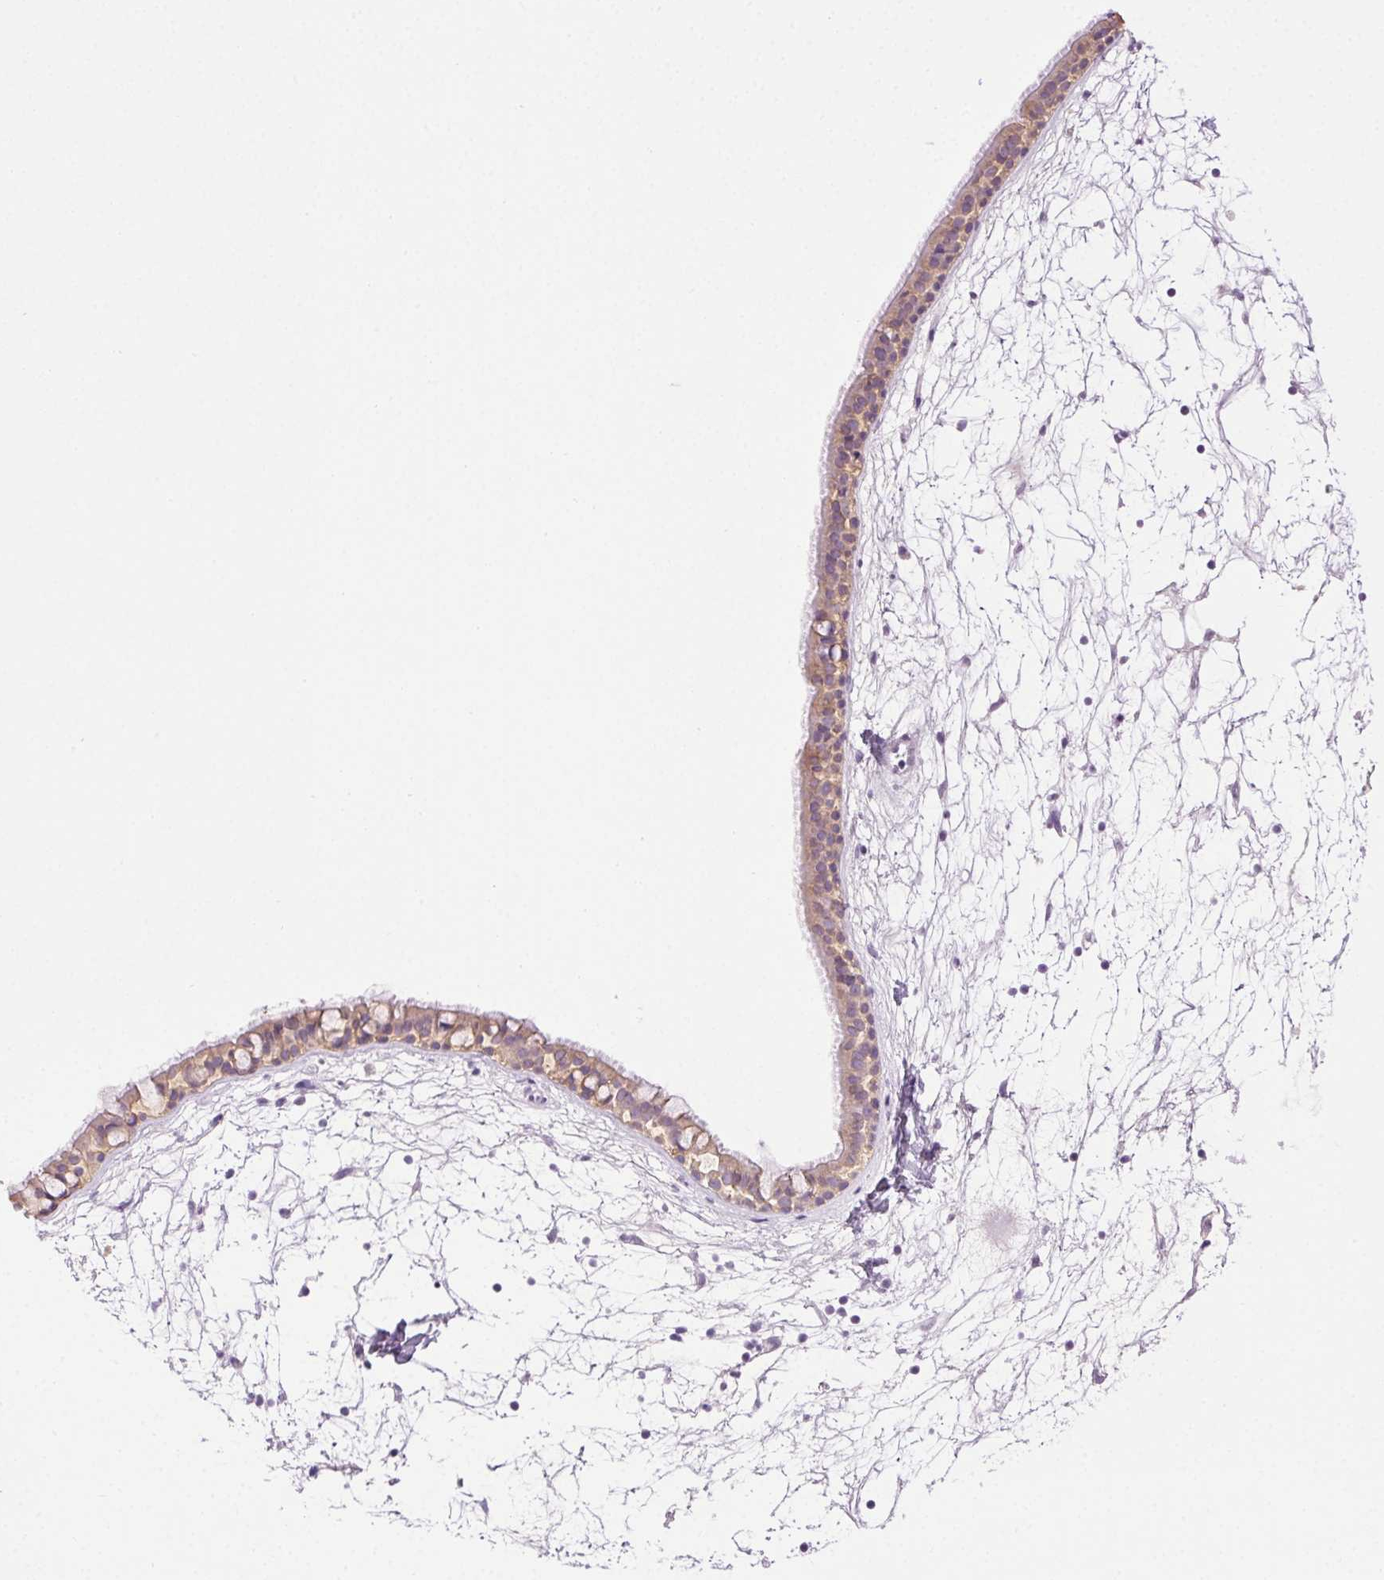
{"staining": {"intensity": "weak", "quantity": "<25%", "location": "cytoplasmic/membranous"}, "tissue": "nasopharynx", "cell_type": "Respiratory epithelial cells", "image_type": "normal", "snomed": [{"axis": "morphology", "description": "Normal tissue, NOS"}, {"axis": "topography", "description": "Nasopharynx"}], "caption": "IHC histopathology image of normal nasopharynx: nasopharynx stained with DAB reveals no significant protein positivity in respiratory epithelial cells. Brightfield microscopy of immunohistochemistry stained with DAB (brown) and hematoxylin (blue), captured at high magnification.", "gene": "CLDN10", "patient": {"sex": "male", "age": 68}}